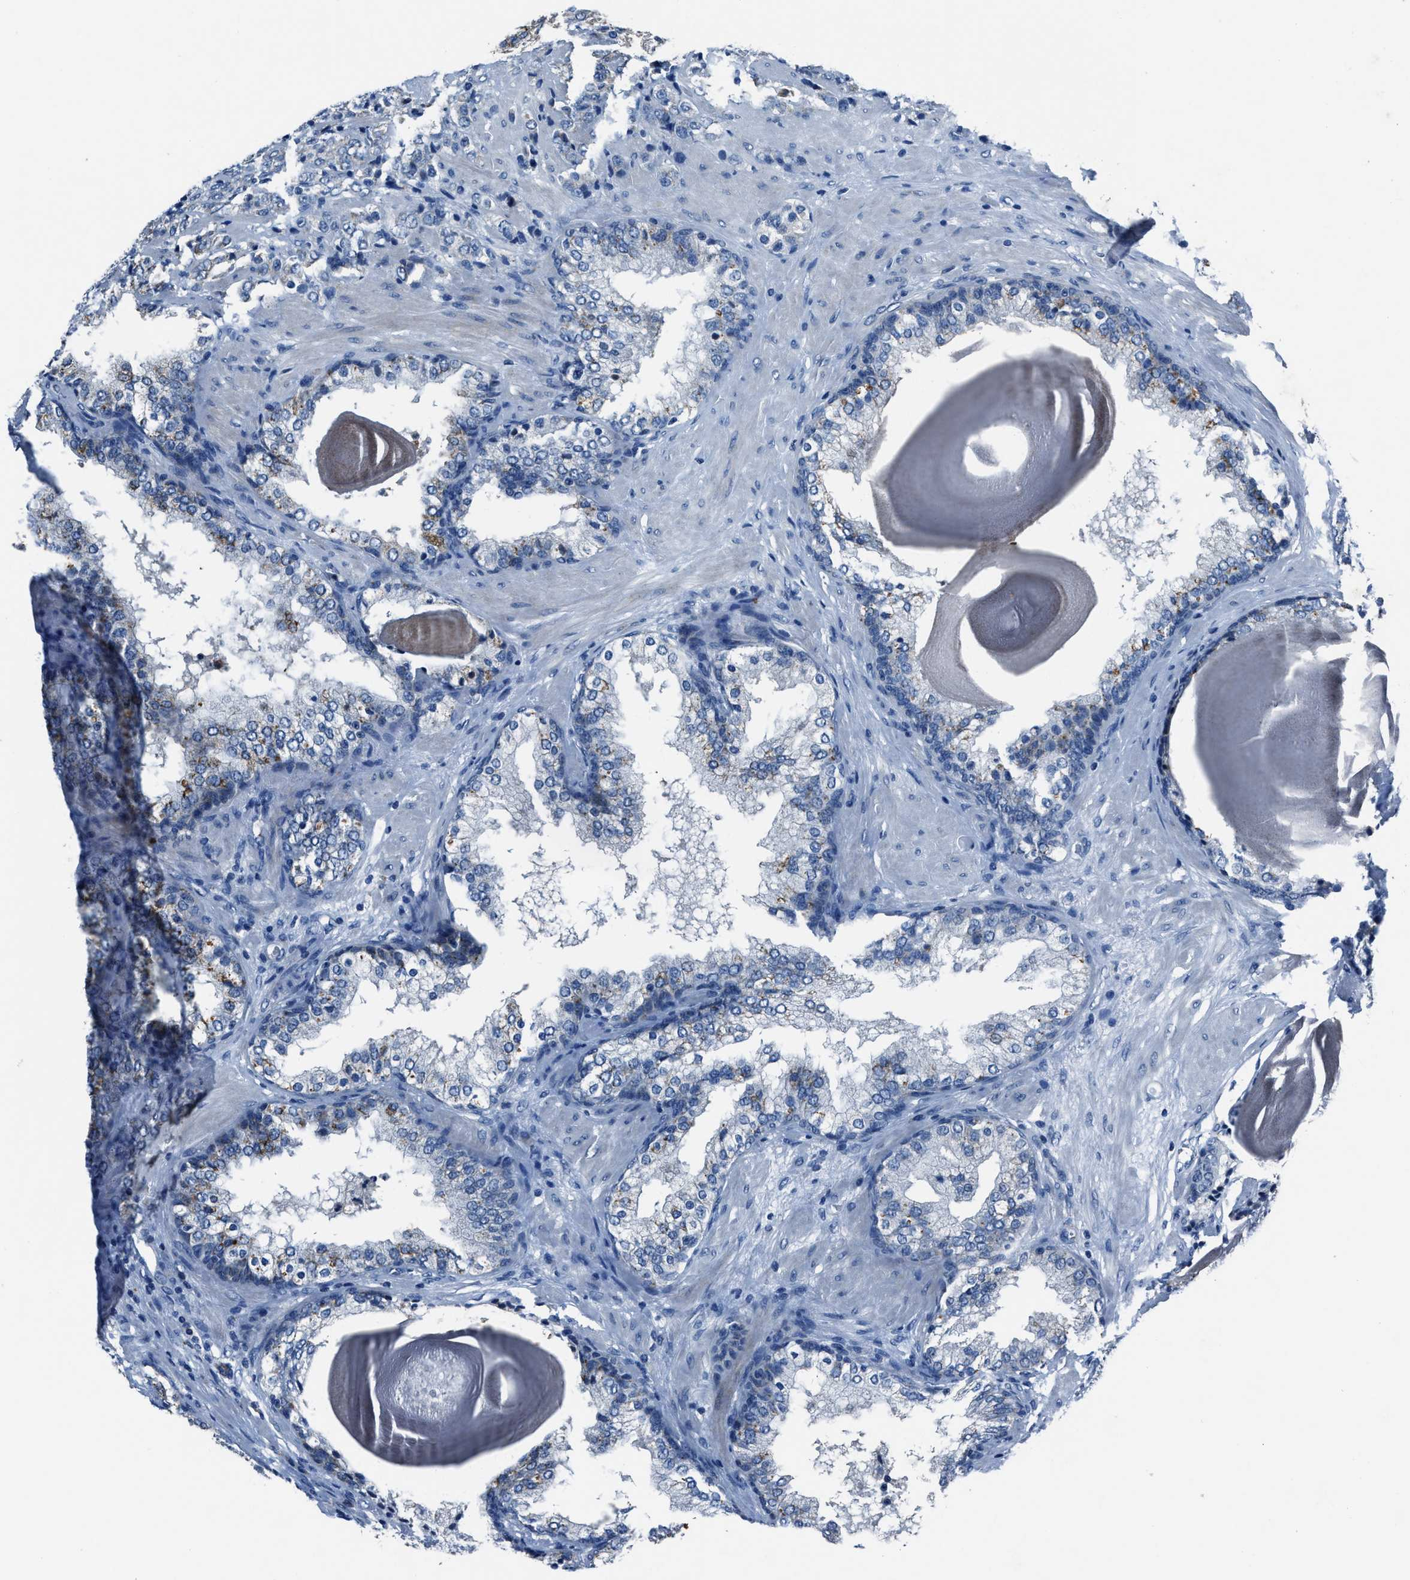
{"staining": {"intensity": "negative", "quantity": "none", "location": "none"}, "tissue": "prostate cancer", "cell_type": "Tumor cells", "image_type": "cancer", "snomed": [{"axis": "morphology", "description": "Adenocarcinoma, Medium grade"}, {"axis": "topography", "description": "Prostate"}], "caption": "A micrograph of human prostate cancer is negative for staining in tumor cells.", "gene": "ADAM2", "patient": {"sex": "male", "age": 70}}